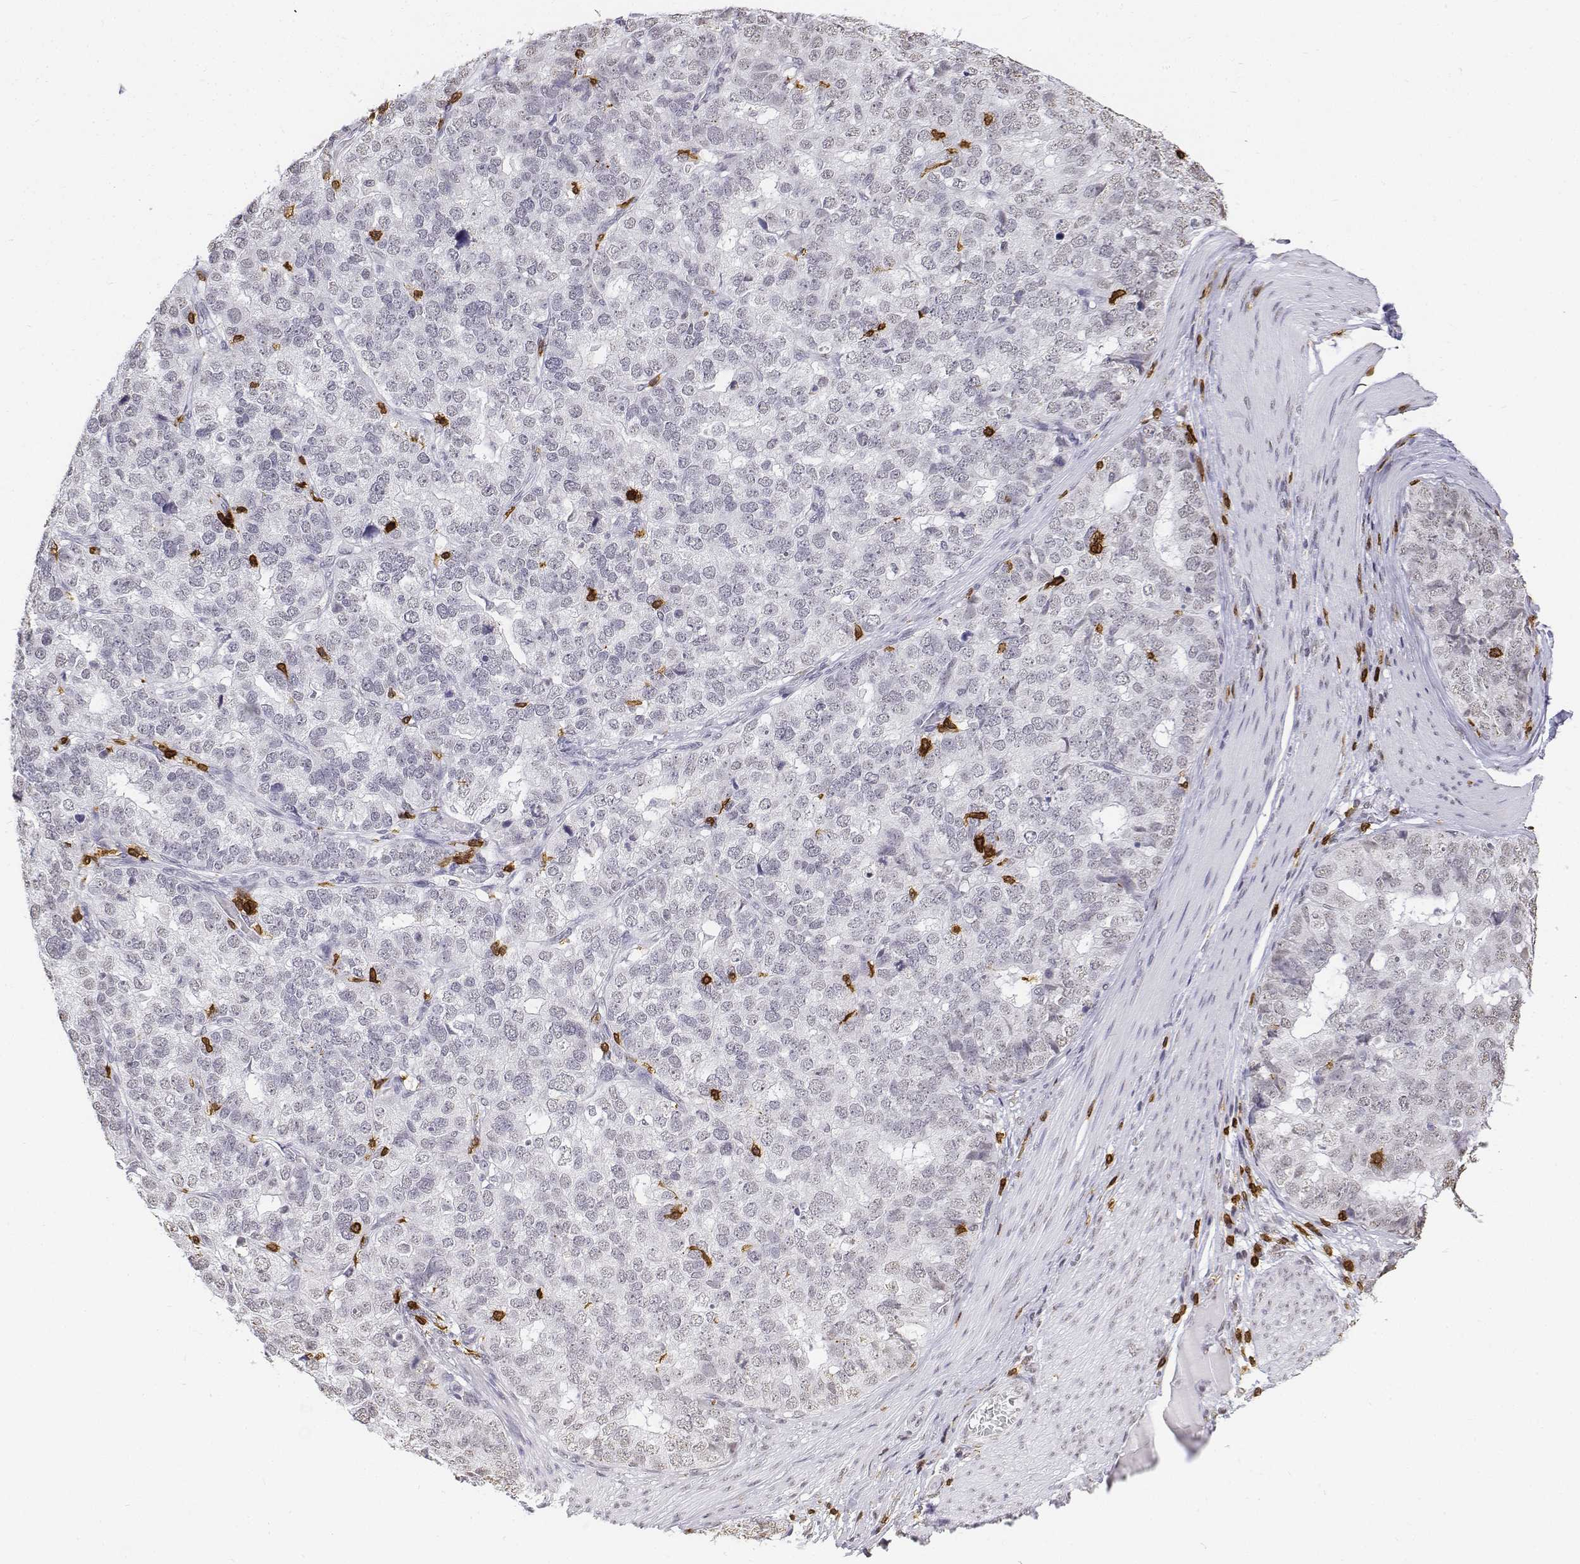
{"staining": {"intensity": "negative", "quantity": "none", "location": "none"}, "tissue": "stomach cancer", "cell_type": "Tumor cells", "image_type": "cancer", "snomed": [{"axis": "morphology", "description": "Adenocarcinoma, NOS"}, {"axis": "topography", "description": "Stomach"}], "caption": "Tumor cells are negative for protein expression in human stomach adenocarcinoma.", "gene": "CD3E", "patient": {"sex": "male", "age": 69}}